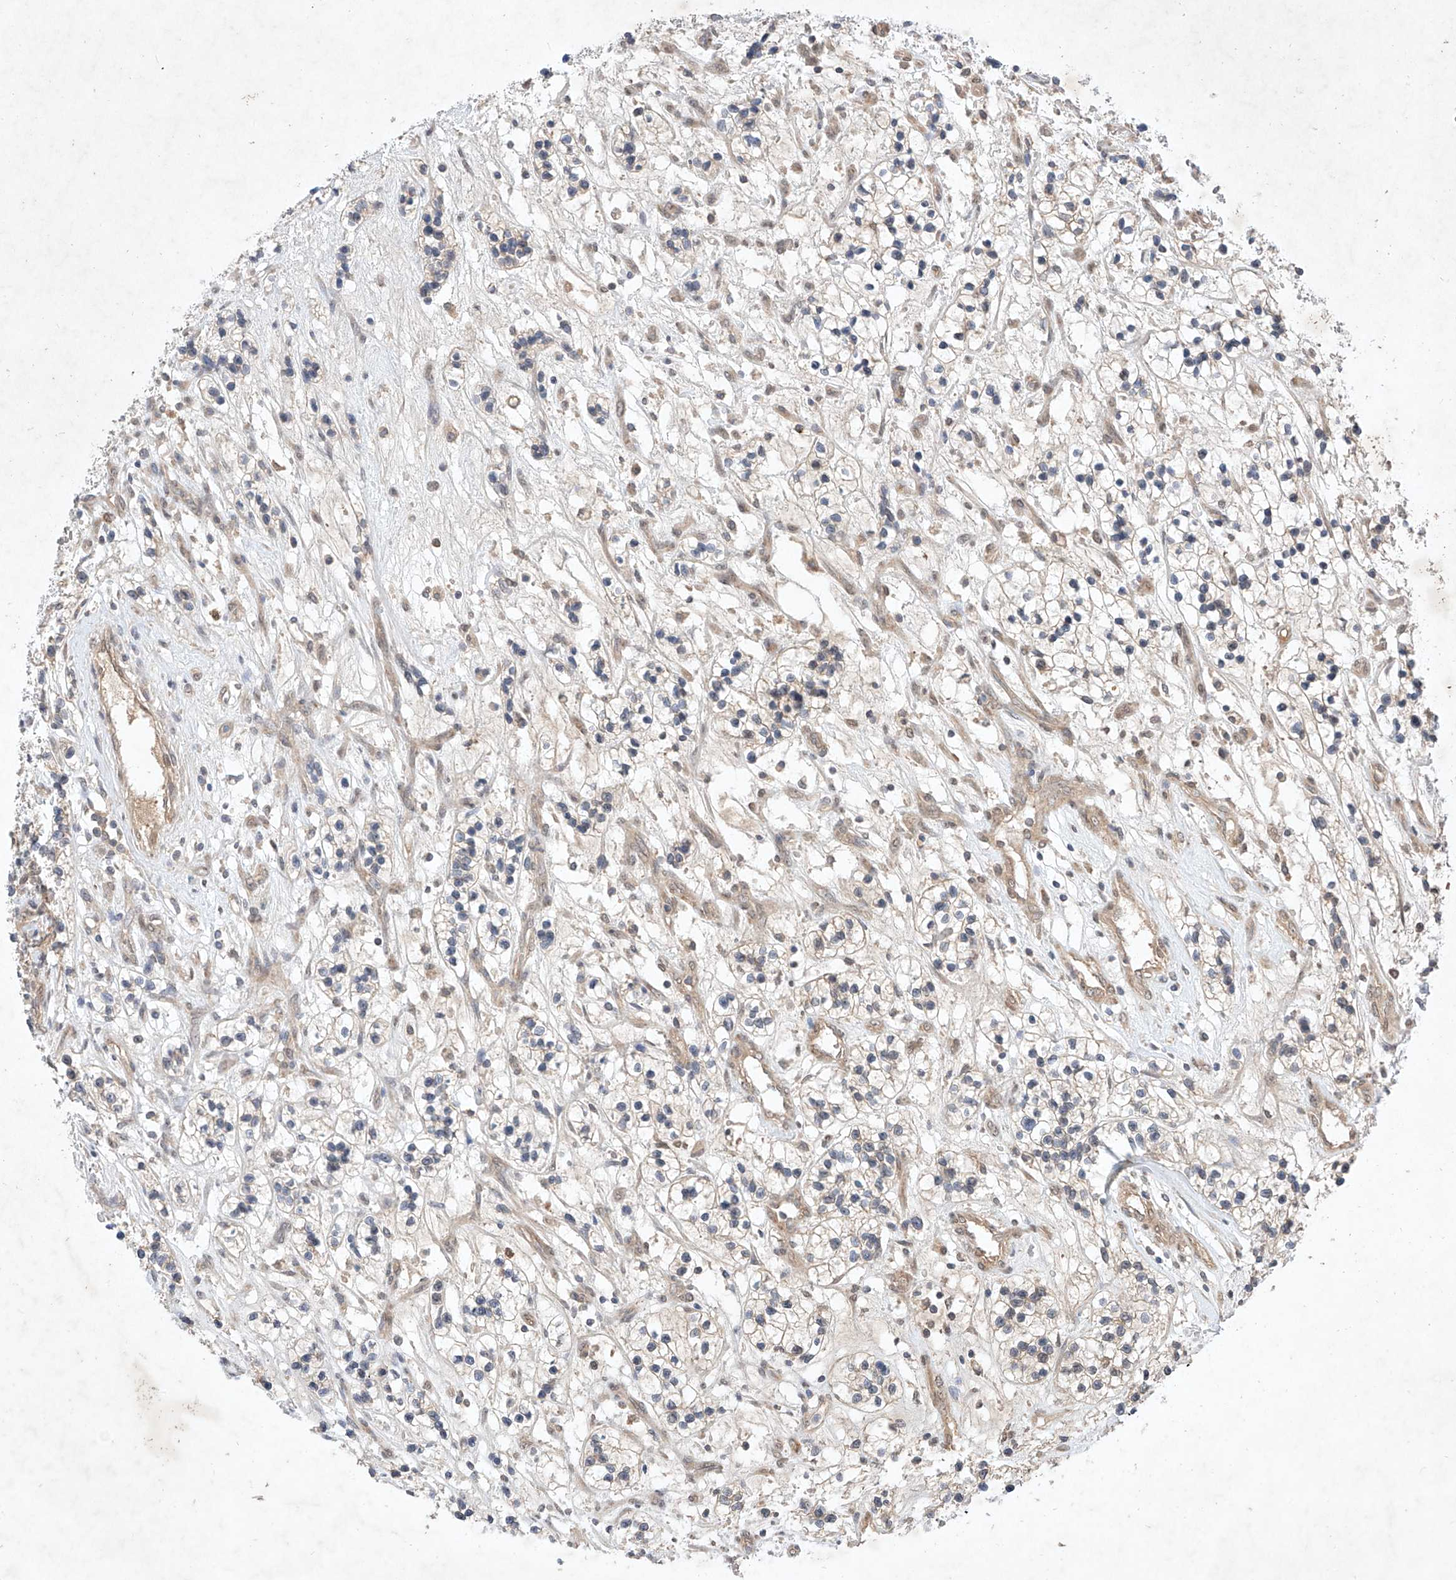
{"staining": {"intensity": "weak", "quantity": "25%-75%", "location": "cytoplasmic/membranous"}, "tissue": "renal cancer", "cell_type": "Tumor cells", "image_type": "cancer", "snomed": [{"axis": "morphology", "description": "Adenocarcinoma, NOS"}, {"axis": "topography", "description": "Kidney"}], "caption": "Adenocarcinoma (renal) was stained to show a protein in brown. There is low levels of weak cytoplasmic/membranous expression in approximately 25%-75% of tumor cells.", "gene": "ZNF124", "patient": {"sex": "female", "age": 57}}